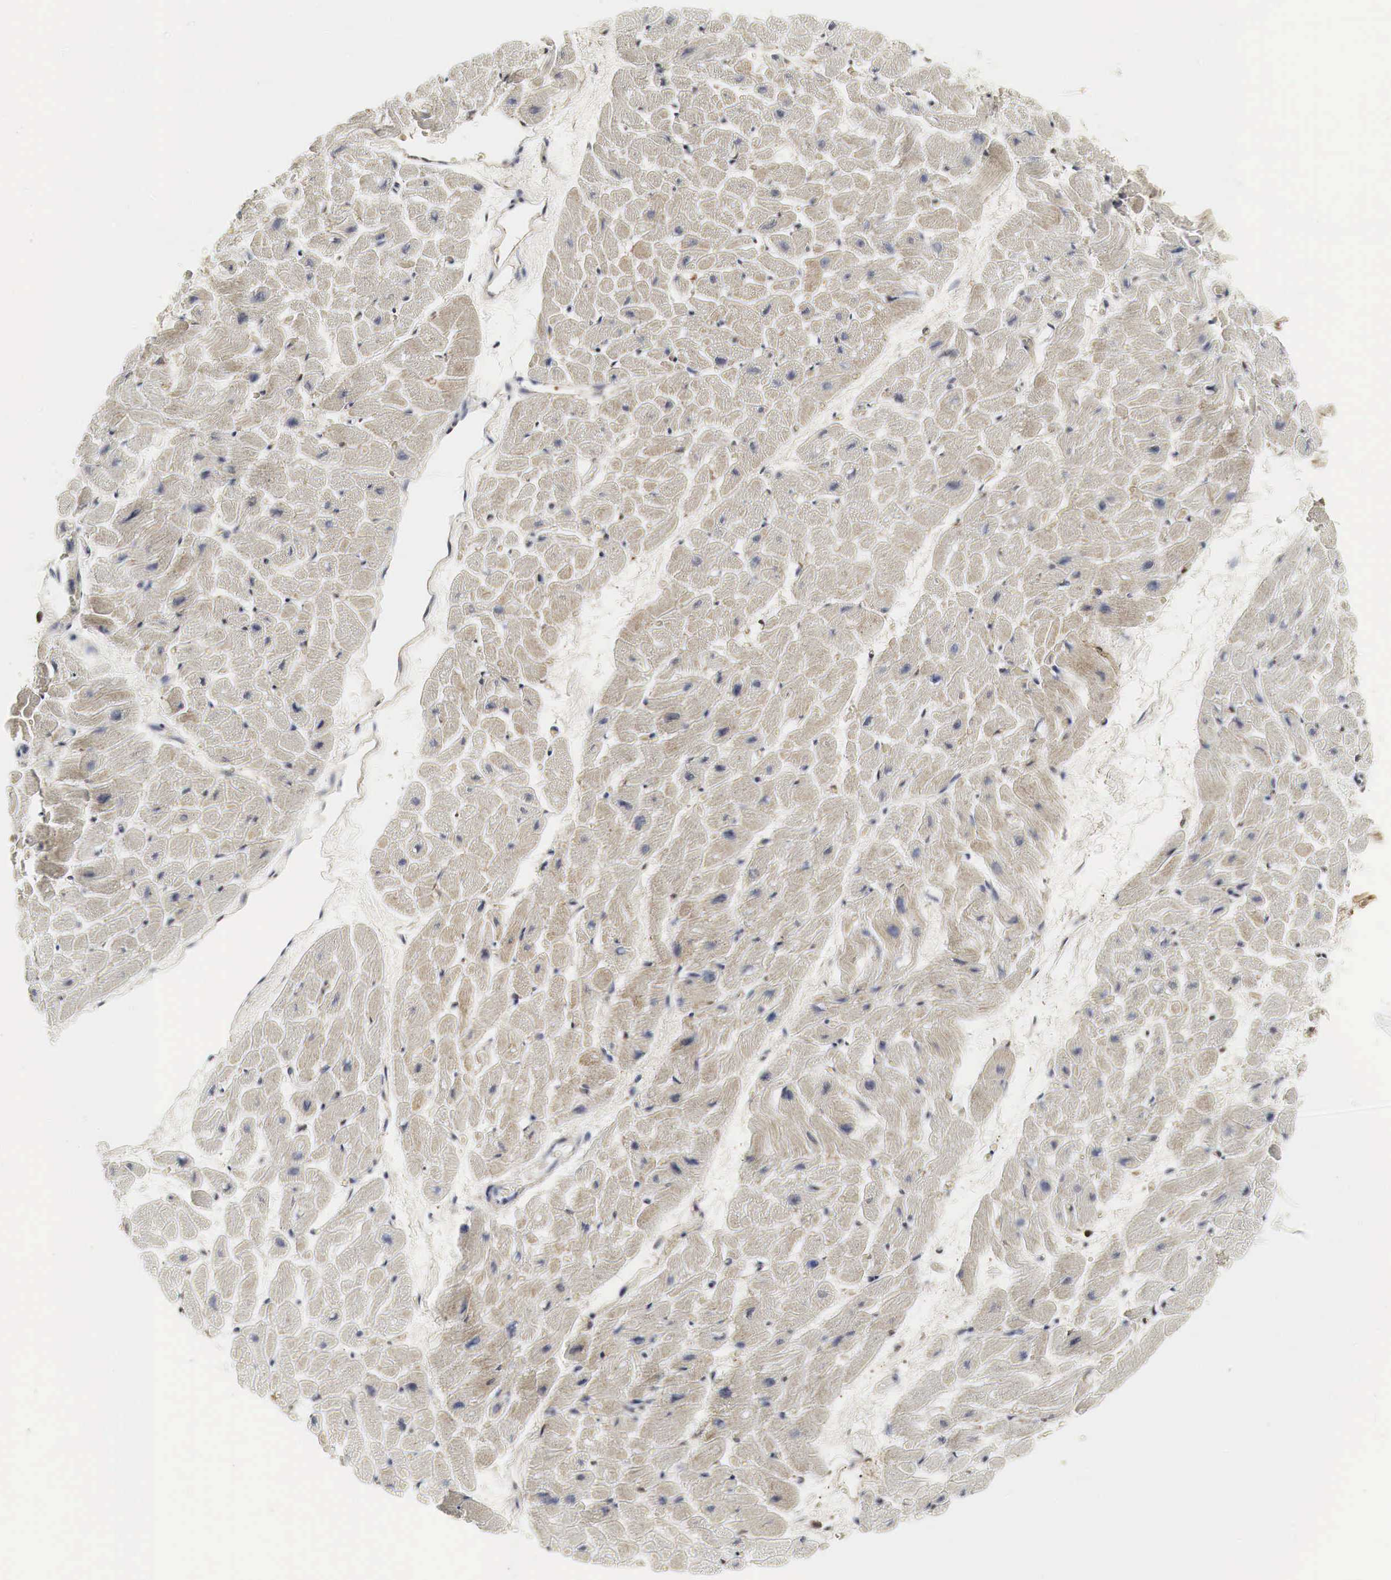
{"staining": {"intensity": "weak", "quantity": ">75%", "location": "cytoplasmic/membranous"}, "tissue": "heart muscle", "cell_type": "Cardiomyocytes", "image_type": "normal", "snomed": [{"axis": "morphology", "description": "Normal tissue, NOS"}, {"axis": "topography", "description": "Heart"}], "caption": "Approximately >75% of cardiomyocytes in unremarkable human heart muscle display weak cytoplasmic/membranous protein staining as visualized by brown immunohistochemical staining.", "gene": "SPIN1", "patient": {"sex": "male", "age": 45}}